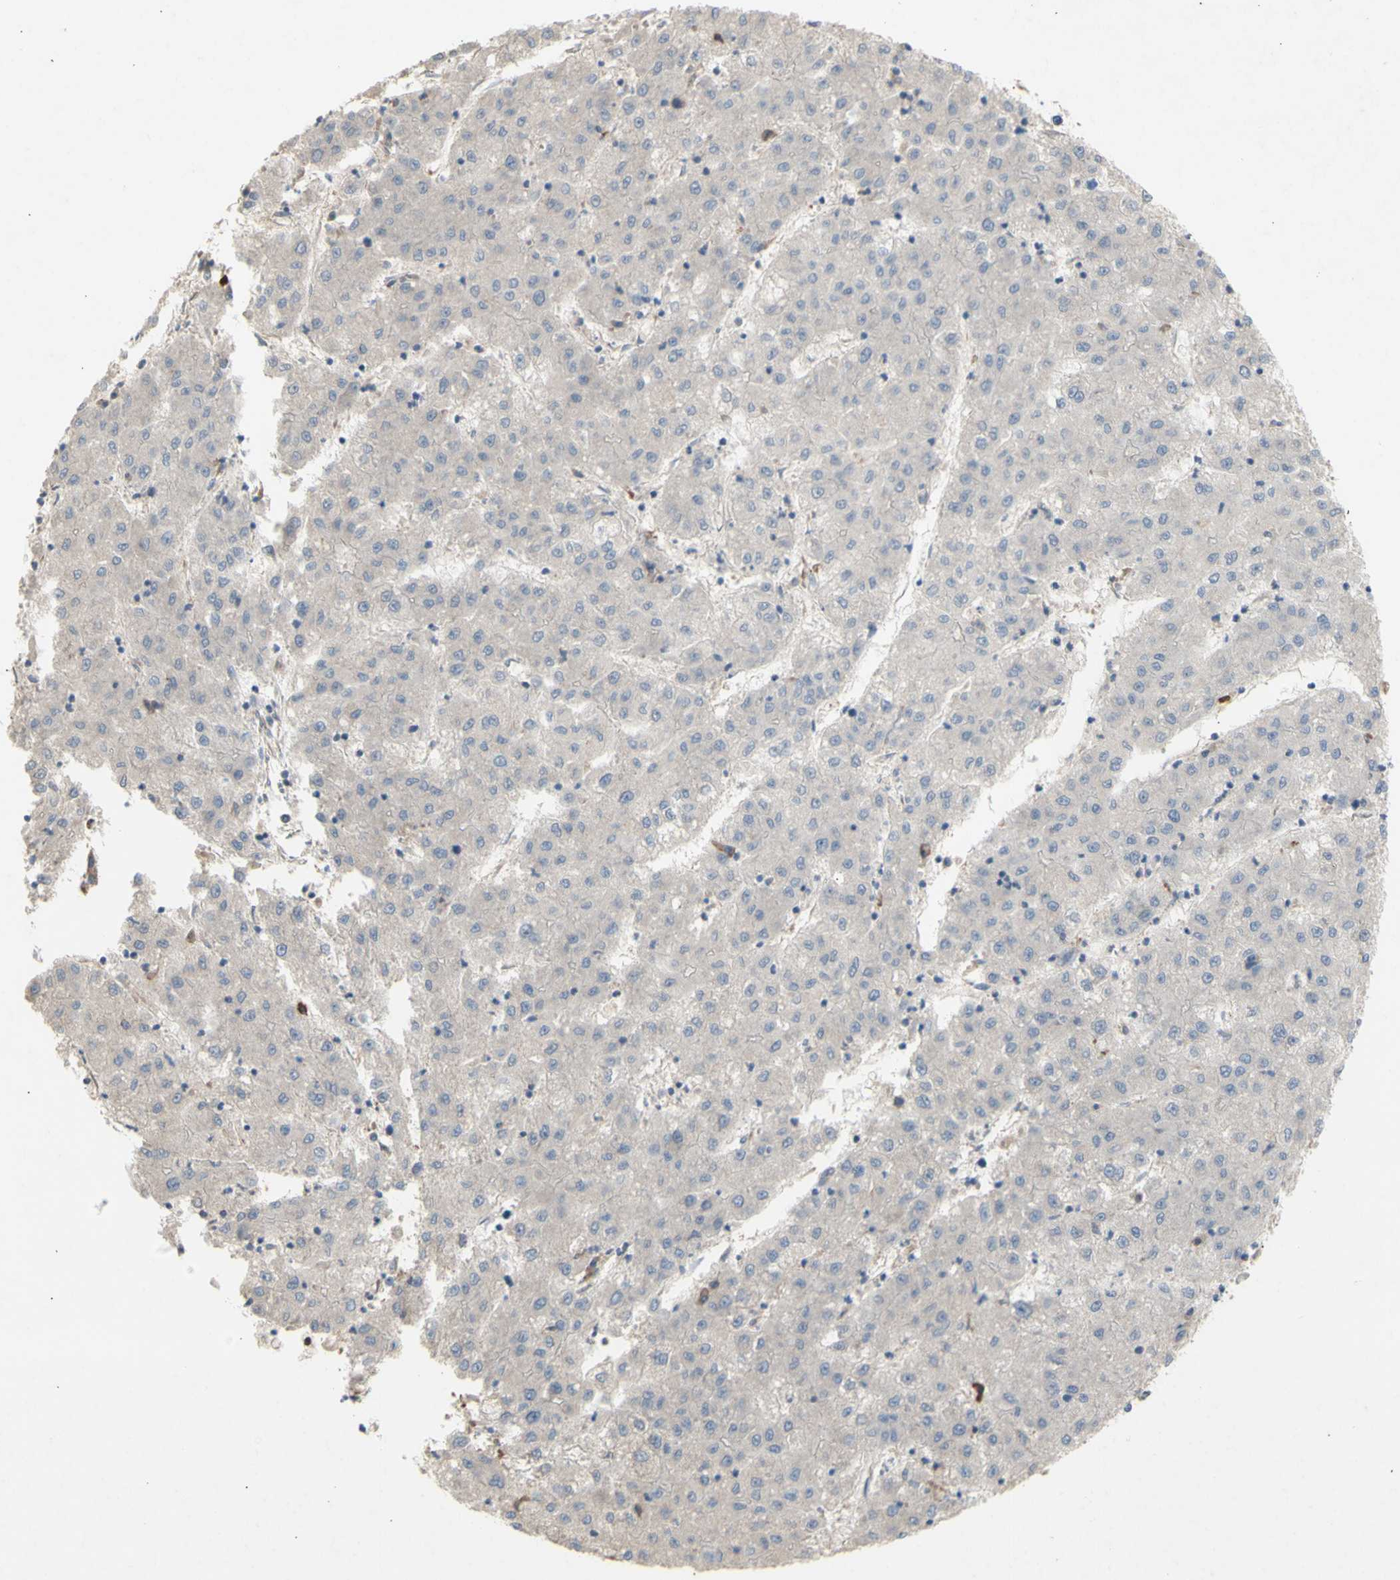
{"staining": {"intensity": "negative", "quantity": "none", "location": "none"}, "tissue": "liver cancer", "cell_type": "Tumor cells", "image_type": "cancer", "snomed": [{"axis": "morphology", "description": "Carcinoma, Hepatocellular, NOS"}, {"axis": "topography", "description": "Liver"}], "caption": "Immunohistochemical staining of liver cancer (hepatocellular carcinoma) reveals no significant expression in tumor cells.", "gene": "KLC1", "patient": {"sex": "male", "age": 72}}